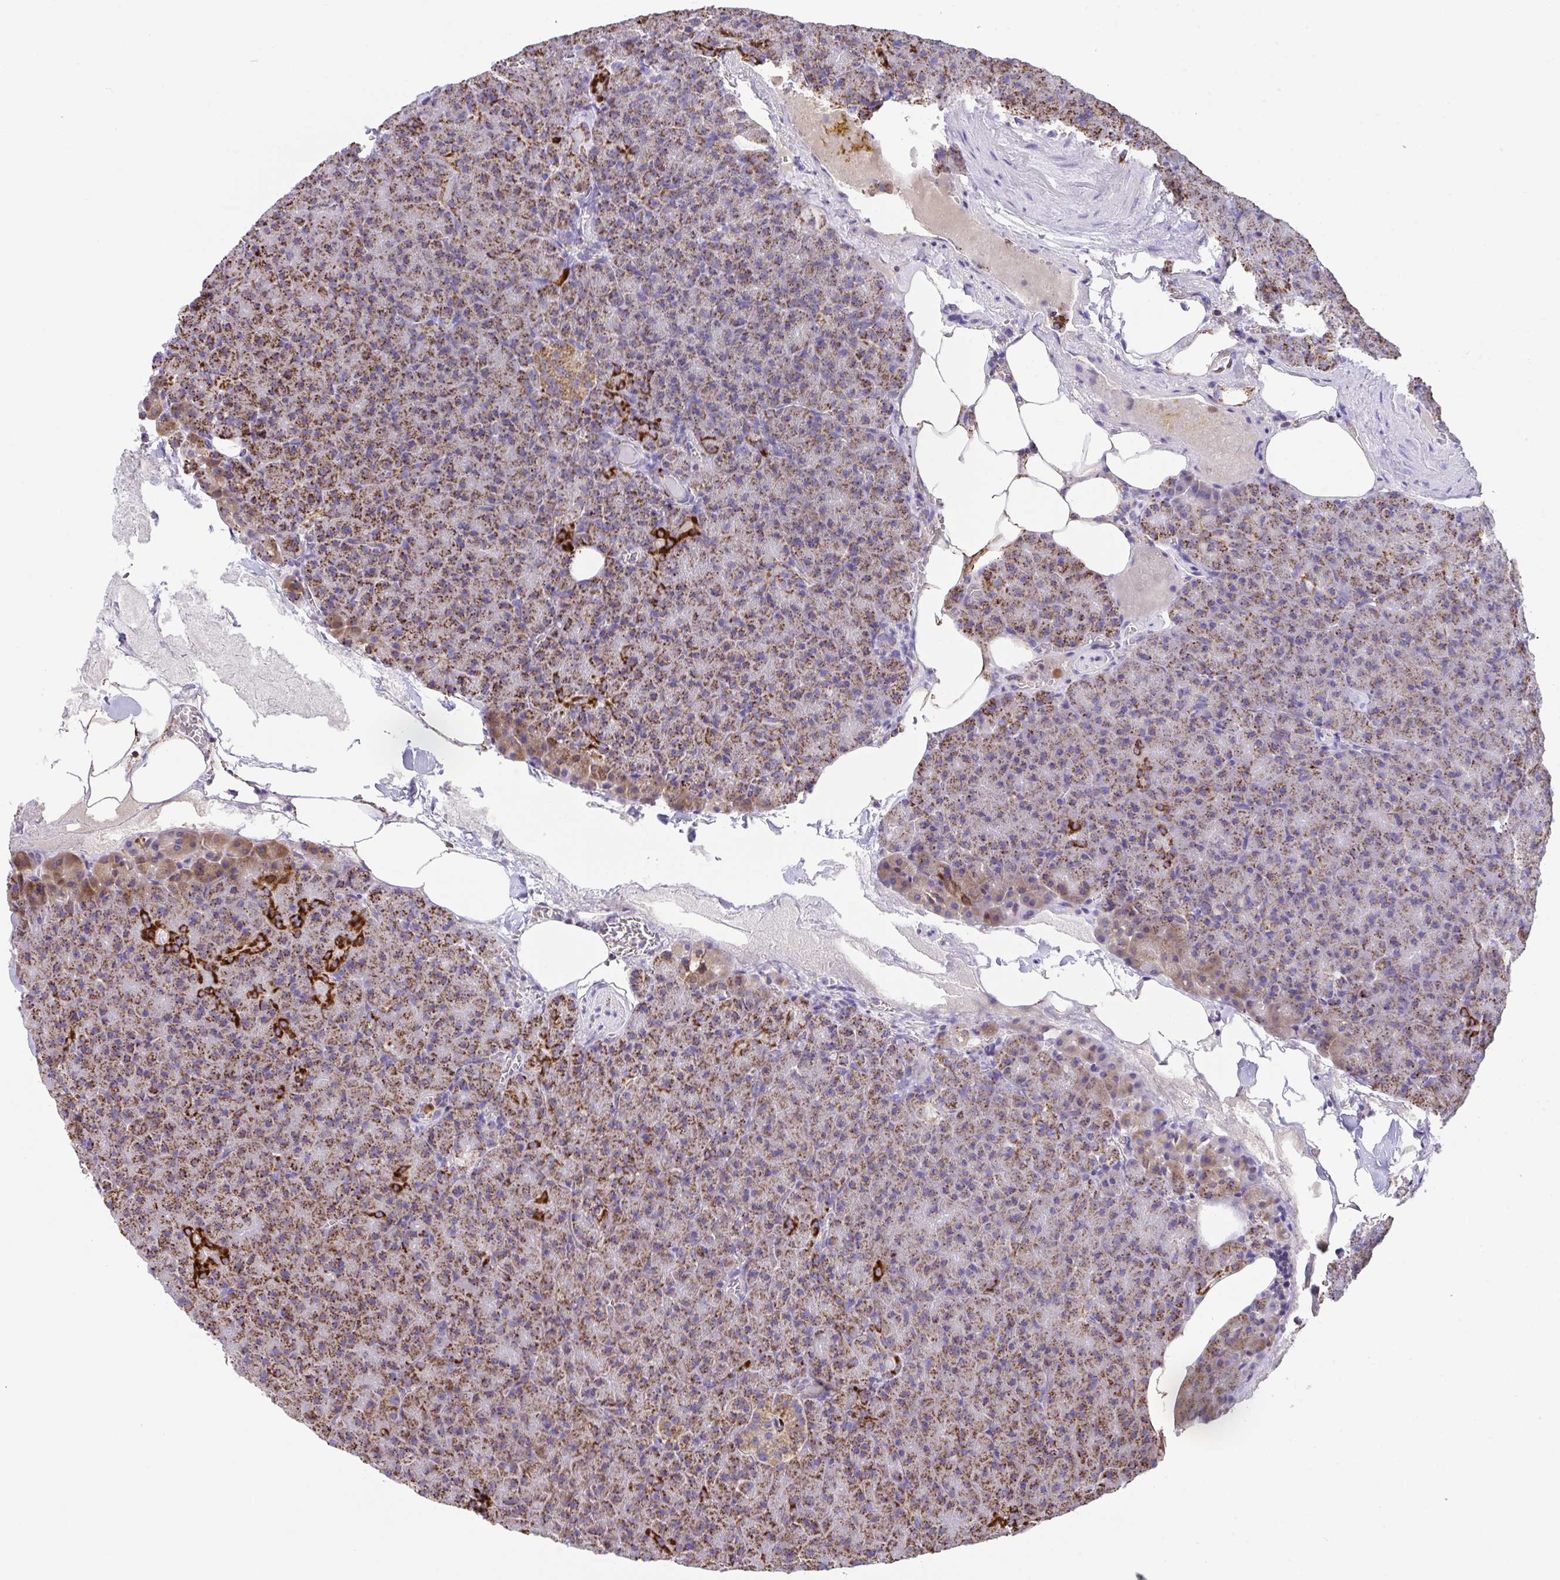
{"staining": {"intensity": "strong", "quantity": ">75%", "location": "cytoplasmic/membranous"}, "tissue": "pancreas", "cell_type": "Exocrine glandular cells", "image_type": "normal", "snomed": [{"axis": "morphology", "description": "Normal tissue, NOS"}, {"axis": "topography", "description": "Pancreas"}], "caption": "DAB immunohistochemical staining of normal pancreas demonstrates strong cytoplasmic/membranous protein positivity in approximately >75% of exocrine glandular cells.", "gene": "PCMTD2", "patient": {"sex": "female", "age": 74}}